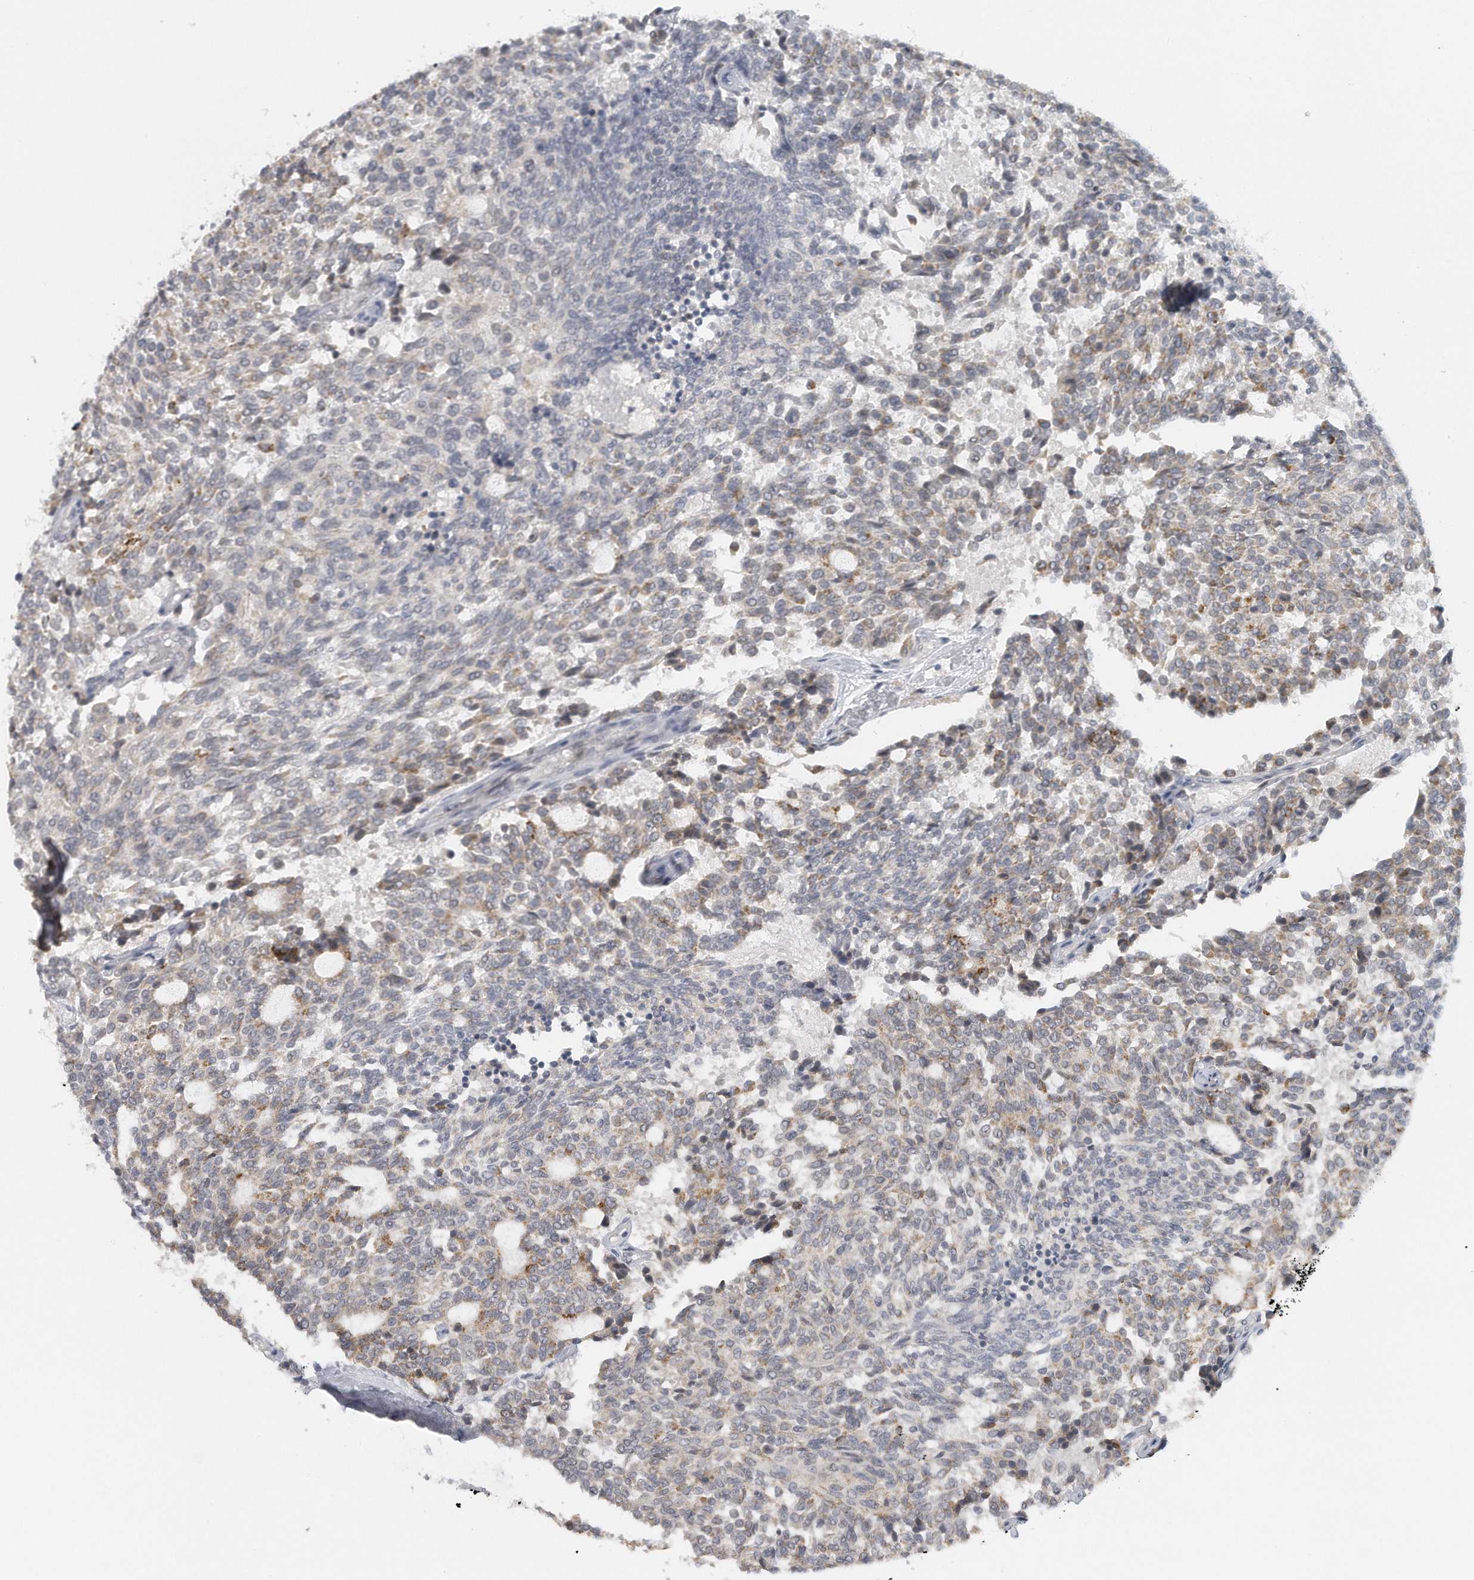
{"staining": {"intensity": "moderate", "quantity": "<25%", "location": "cytoplasmic/membranous"}, "tissue": "carcinoid", "cell_type": "Tumor cells", "image_type": "cancer", "snomed": [{"axis": "morphology", "description": "Carcinoid, malignant, NOS"}, {"axis": "topography", "description": "Pancreas"}], "caption": "There is low levels of moderate cytoplasmic/membranous positivity in tumor cells of carcinoid, as demonstrated by immunohistochemical staining (brown color).", "gene": "DDX43", "patient": {"sex": "female", "age": 54}}